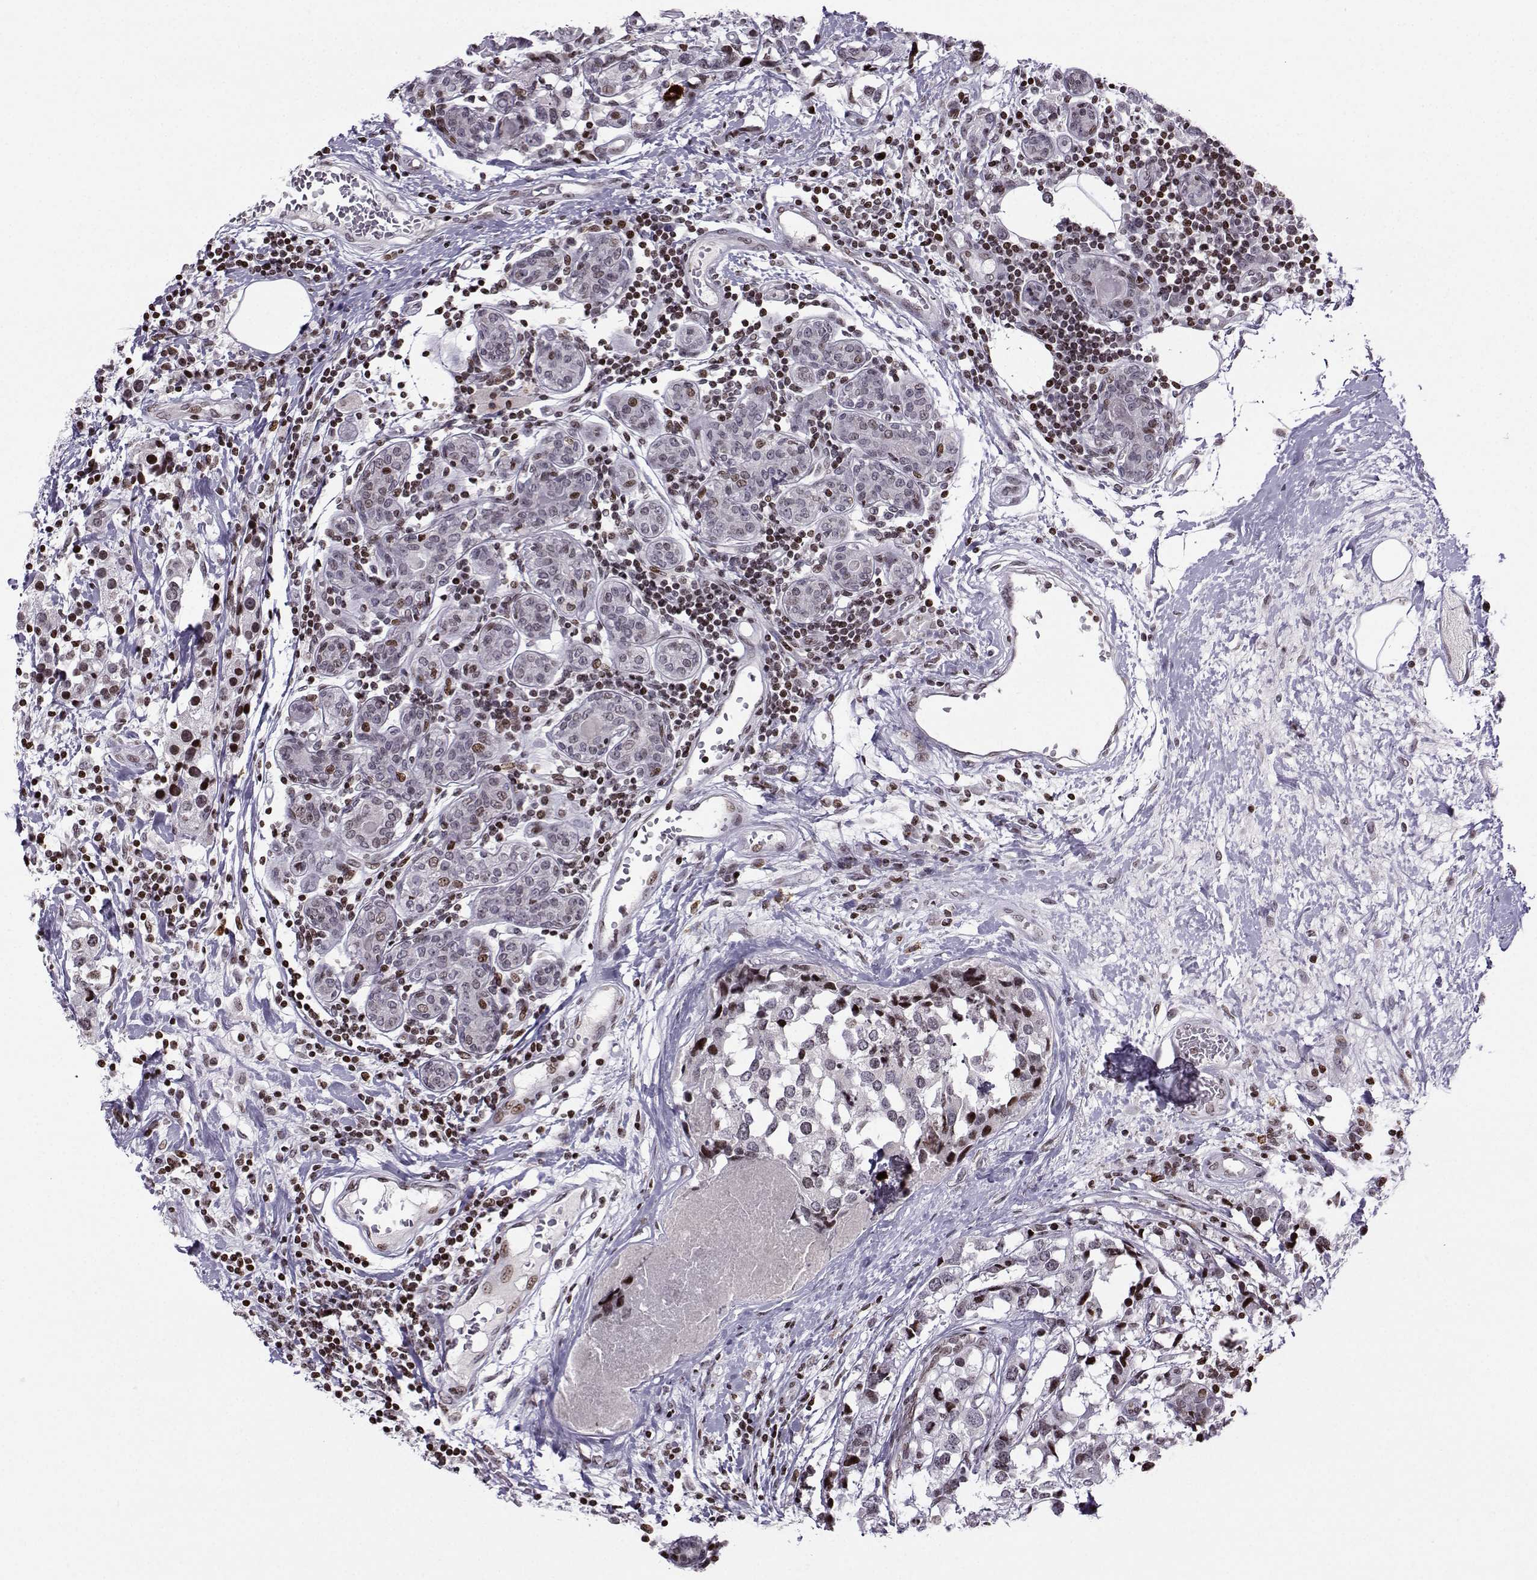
{"staining": {"intensity": "strong", "quantity": "<25%", "location": "nuclear"}, "tissue": "breast cancer", "cell_type": "Tumor cells", "image_type": "cancer", "snomed": [{"axis": "morphology", "description": "Lobular carcinoma"}, {"axis": "topography", "description": "Breast"}], "caption": "An image of breast lobular carcinoma stained for a protein demonstrates strong nuclear brown staining in tumor cells. The protein is shown in brown color, while the nuclei are stained blue.", "gene": "ZNF19", "patient": {"sex": "female", "age": 59}}